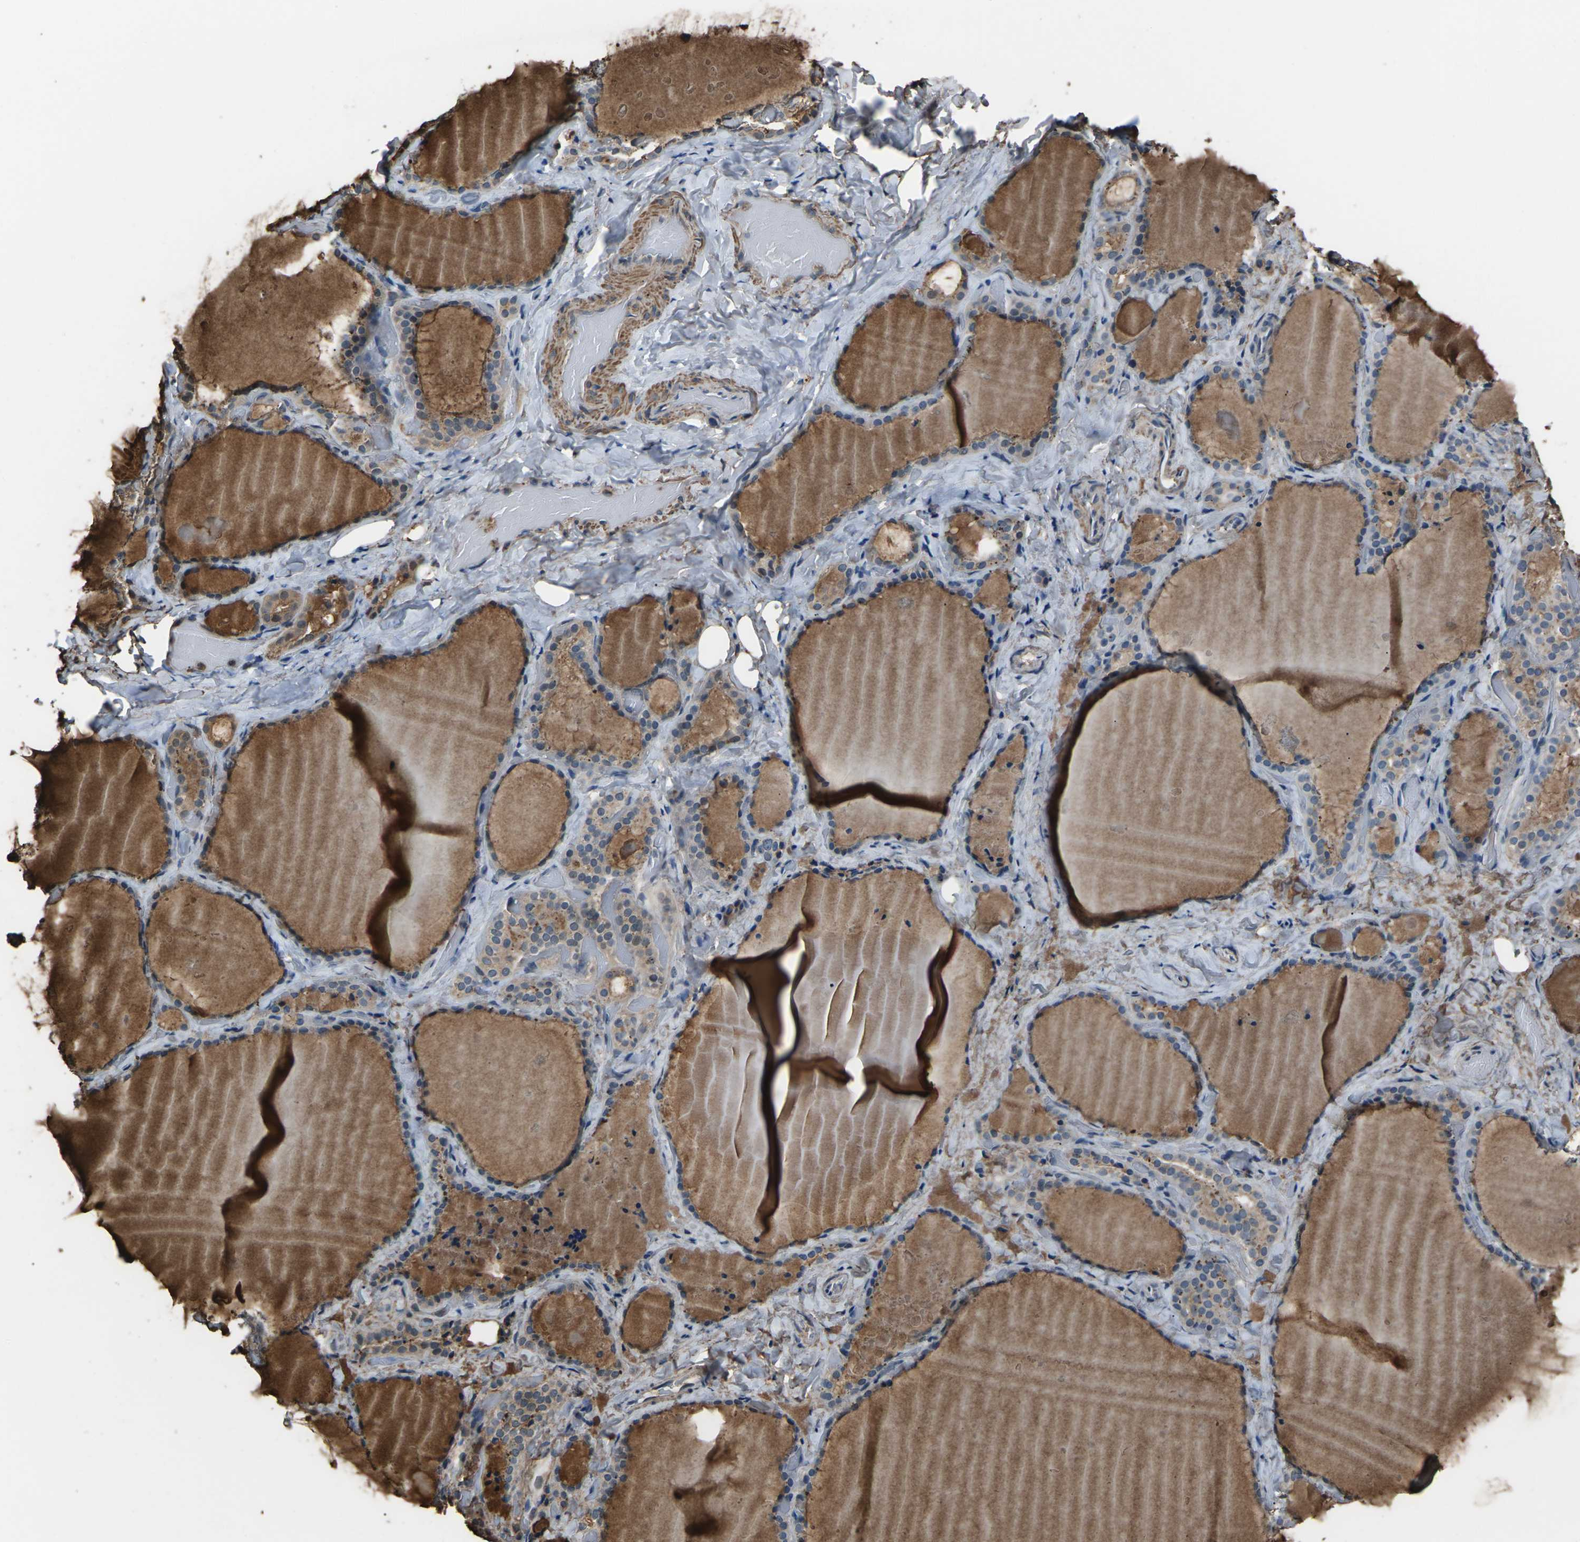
{"staining": {"intensity": "weak", "quantity": "25%-75%", "location": "cytoplasmic/membranous"}, "tissue": "thyroid gland", "cell_type": "Glandular cells", "image_type": "normal", "snomed": [{"axis": "morphology", "description": "Normal tissue, NOS"}, {"axis": "topography", "description": "Thyroid gland"}], "caption": "Immunohistochemistry (IHC) (DAB) staining of unremarkable thyroid gland demonstrates weak cytoplasmic/membranous protein expression in about 25%-75% of glandular cells. (brown staining indicates protein expression, while blue staining denotes nuclei).", "gene": "DHPS", "patient": {"sex": "female", "age": 44}}